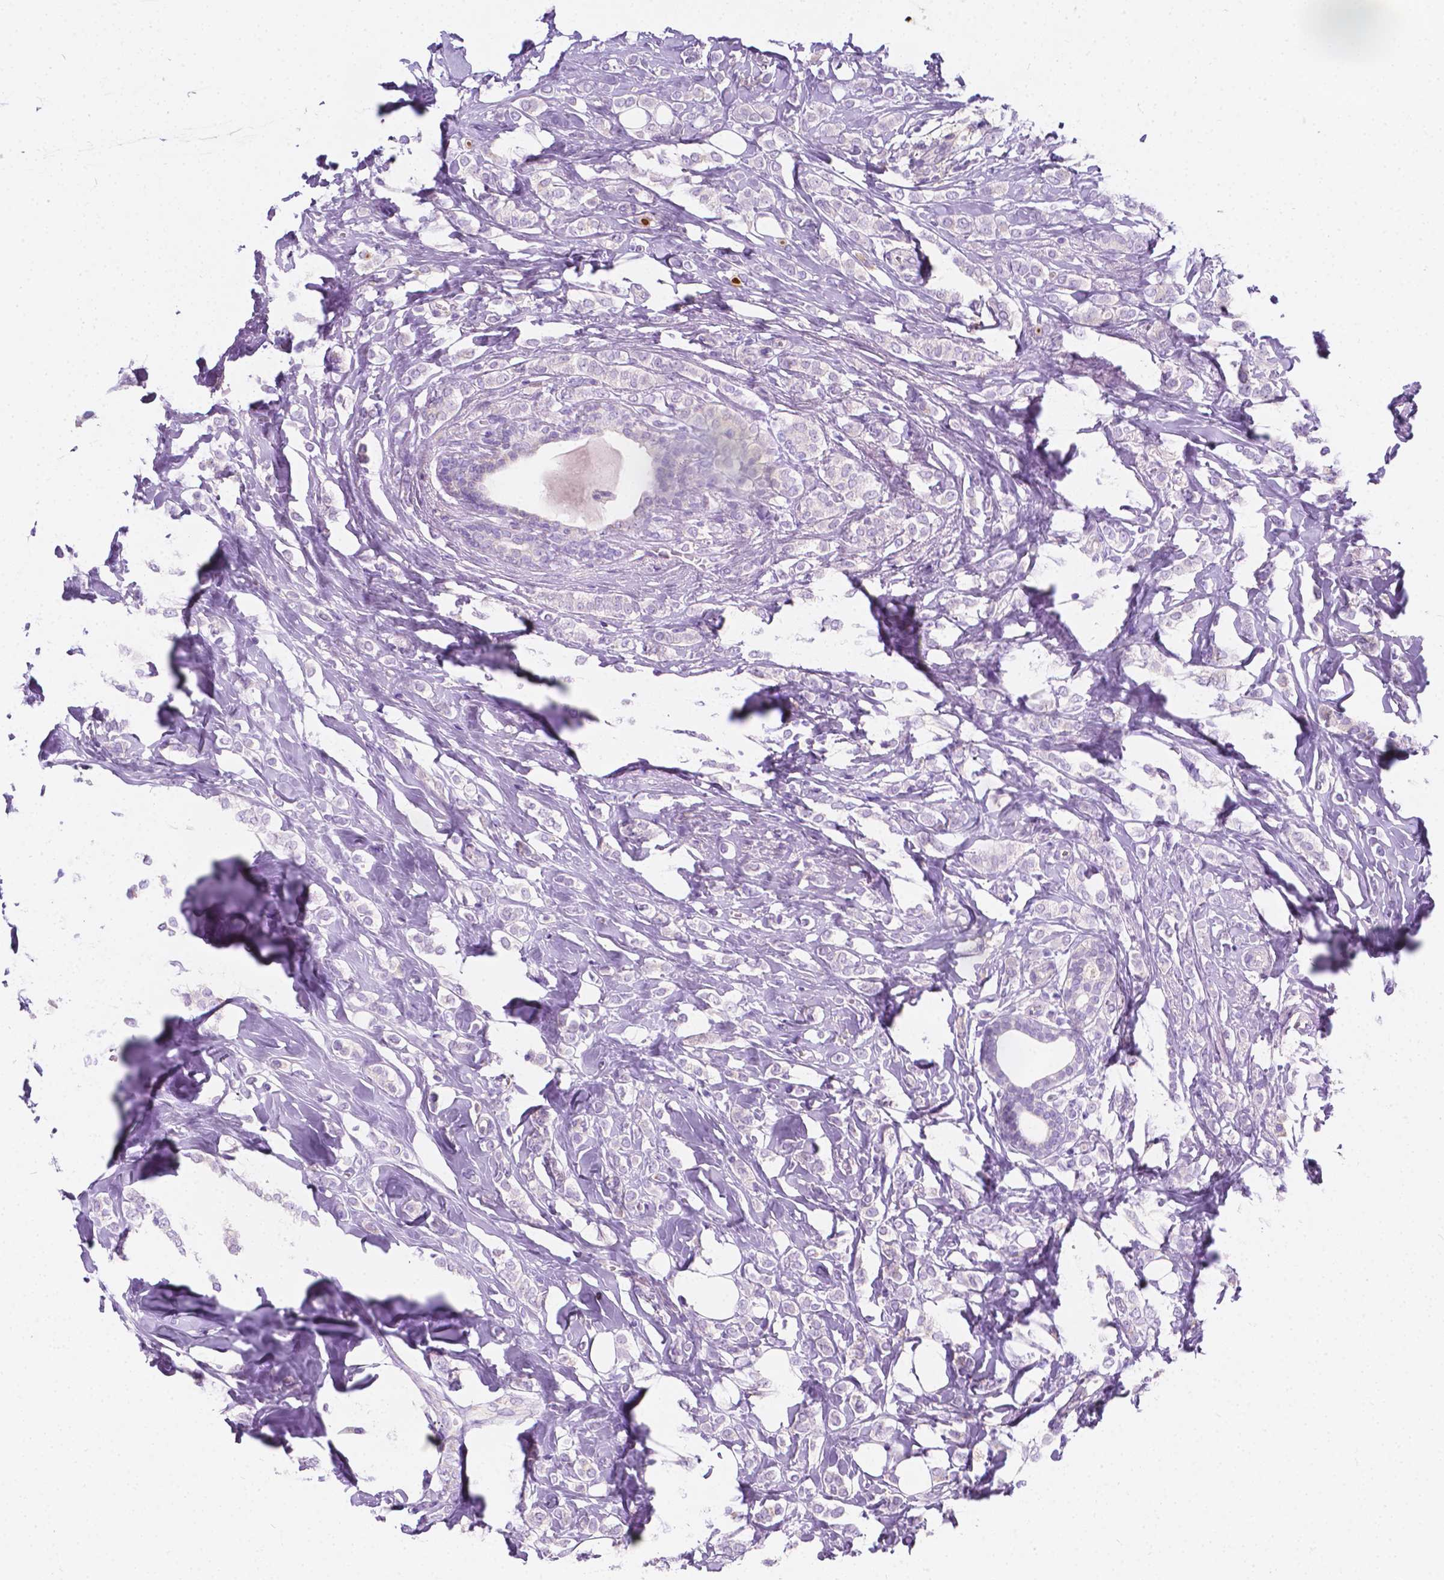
{"staining": {"intensity": "negative", "quantity": "none", "location": "none"}, "tissue": "breast cancer", "cell_type": "Tumor cells", "image_type": "cancer", "snomed": [{"axis": "morphology", "description": "Lobular carcinoma"}, {"axis": "topography", "description": "Breast"}], "caption": "Tumor cells are negative for brown protein staining in breast cancer.", "gene": "GNAO1", "patient": {"sex": "female", "age": 49}}